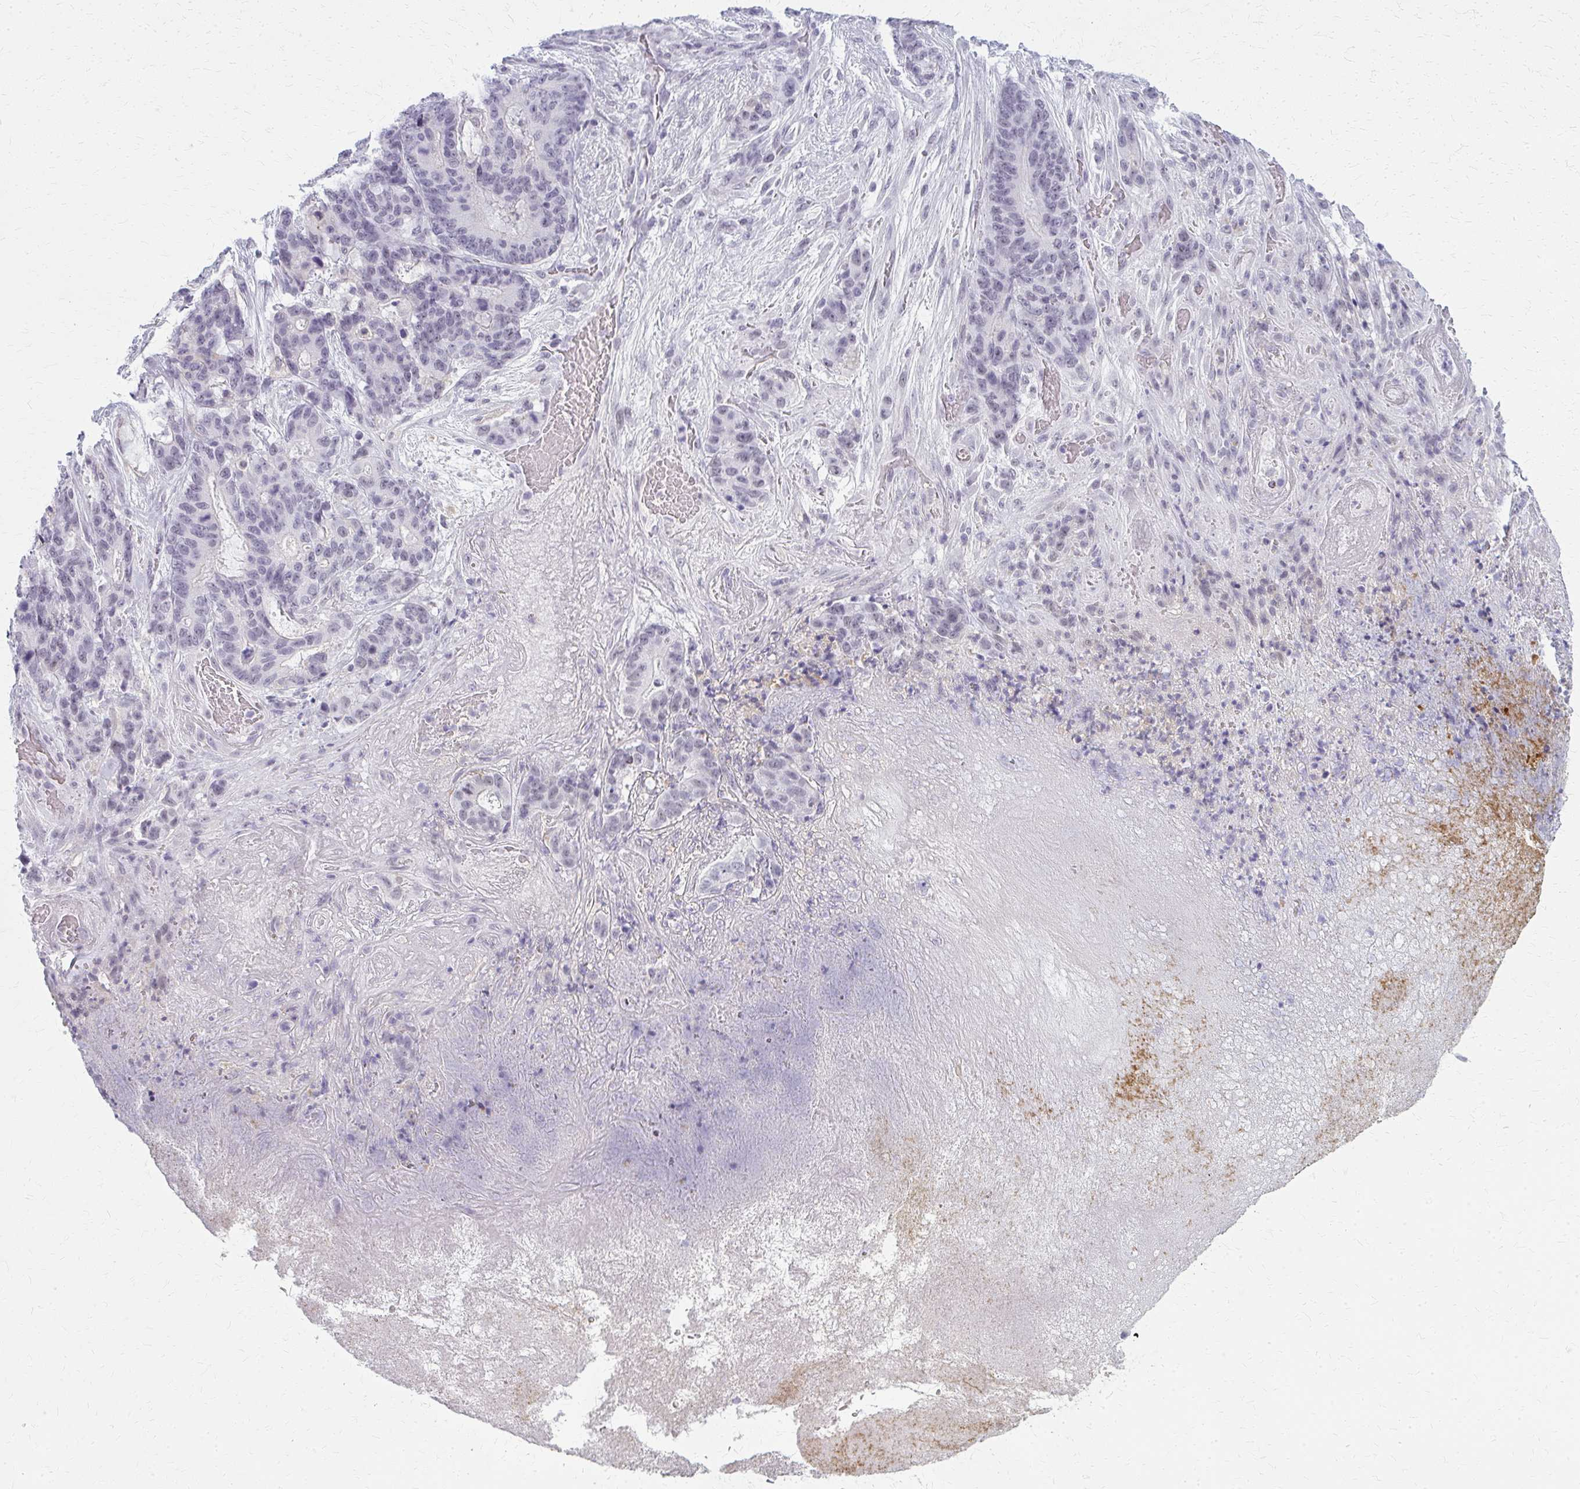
{"staining": {"intensity": "negative", "quantity": "none", "location": "none"}, "tissue": "stomach cancer", "cell_type": "Tumor cells", "image_type": "cancer", "snomed": [{"axis": "morphology", "description": "Normal tissue, NOS"}, {"axis": "morphology", "description": "Adenocarcinoma, NOS"}, {"axis": "topography", "description": "Stomach"}], "caption": "DAB (3,3'-diaminobenzidine) immunohistochemical staining of adenocarcinoma (stomach) exhibits no significant staining in tumor cells.", "gene": "CASQ2", "patient": {"sex": "female", "age": 64}}